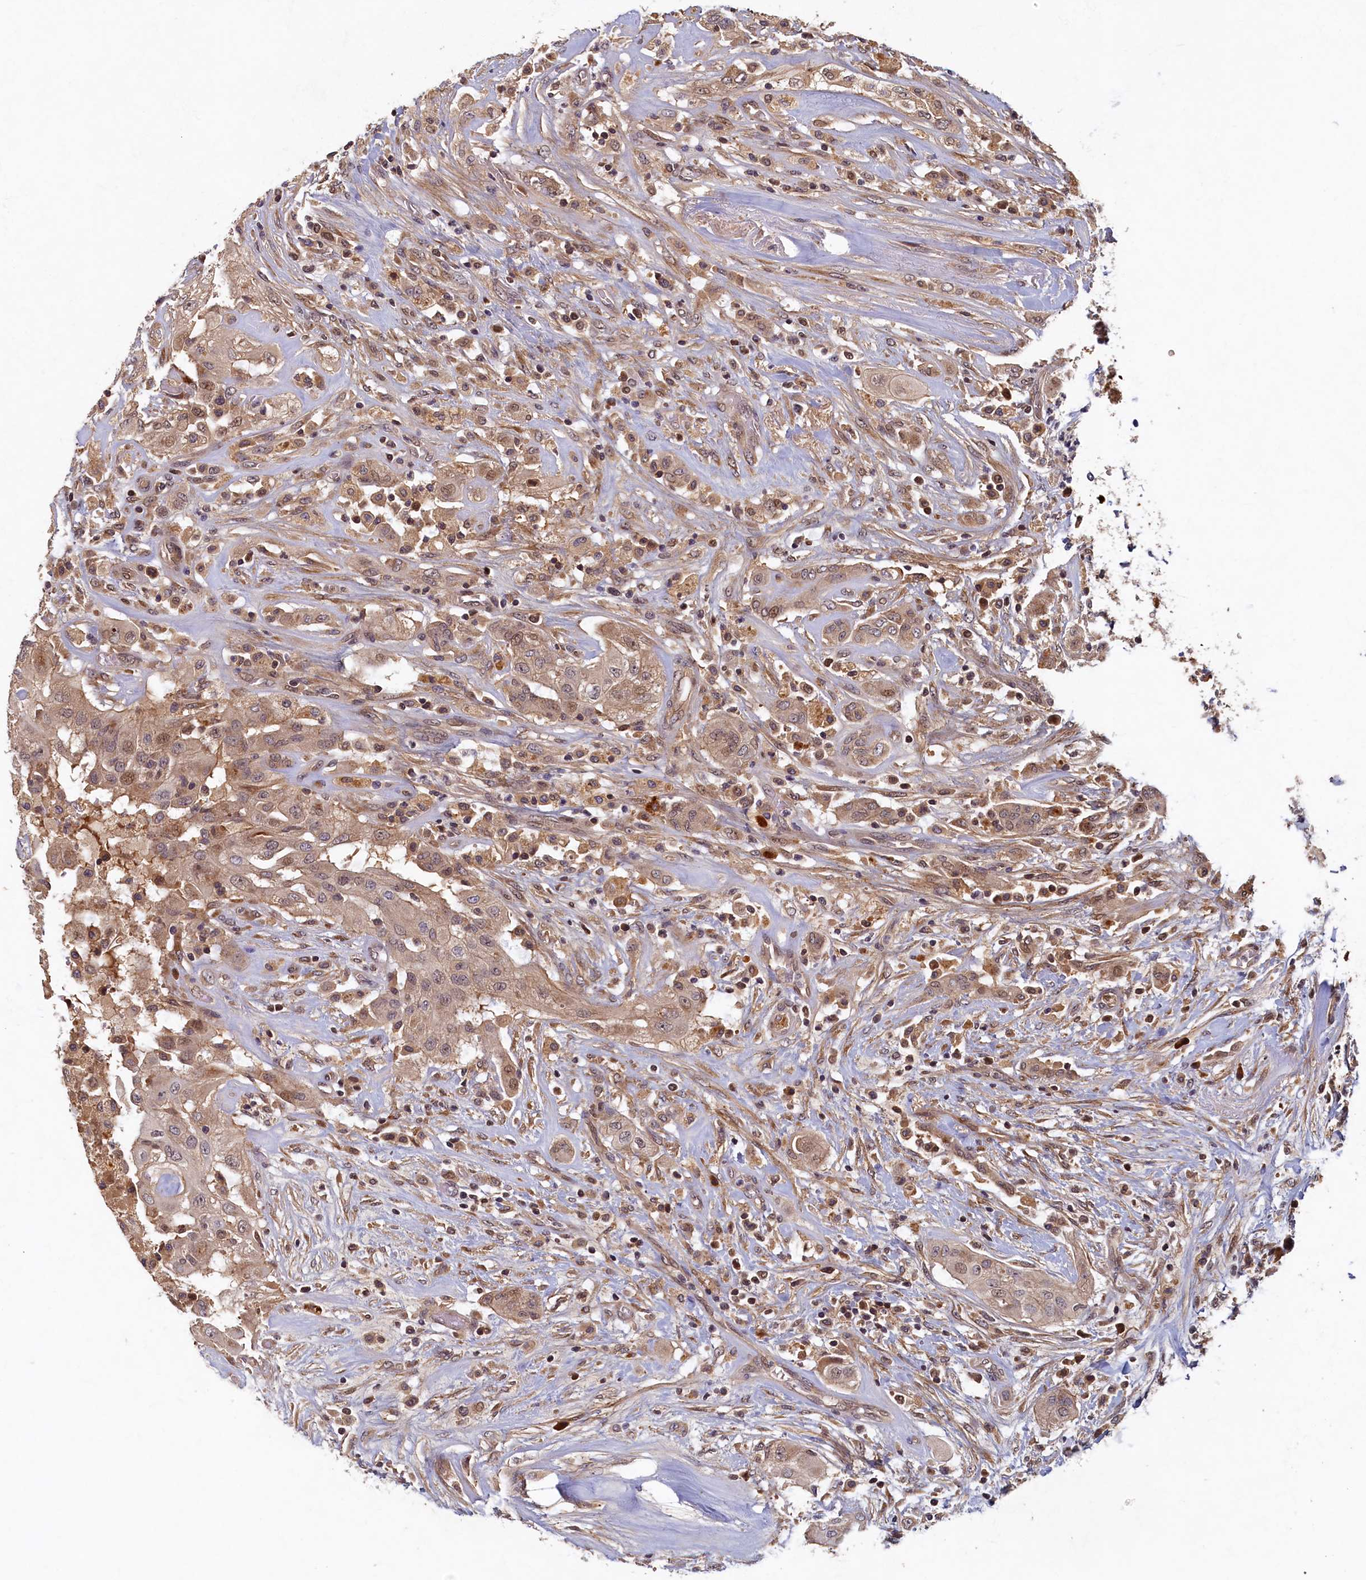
{"staining": {"intensity": "weak", "quantity": "25%-75%", "location": "cytoplasmic/membranous,nuclear"}, "tissue": "thyroid cancer", "cell_type": "Tumor cells", "image_type": "cancer", "snomed": [{"axis": "morphology", "description": "Papillary adenocarcinoma, NOS"}, {"axis": "topography", "description": "Thyroid gland"}], "caption": "Human thyroid cancer stained with a protein marker reveals weak staining in tumor cells.", "gene": "LCMT2", "patient": {"sex": "female", "age": 59}}